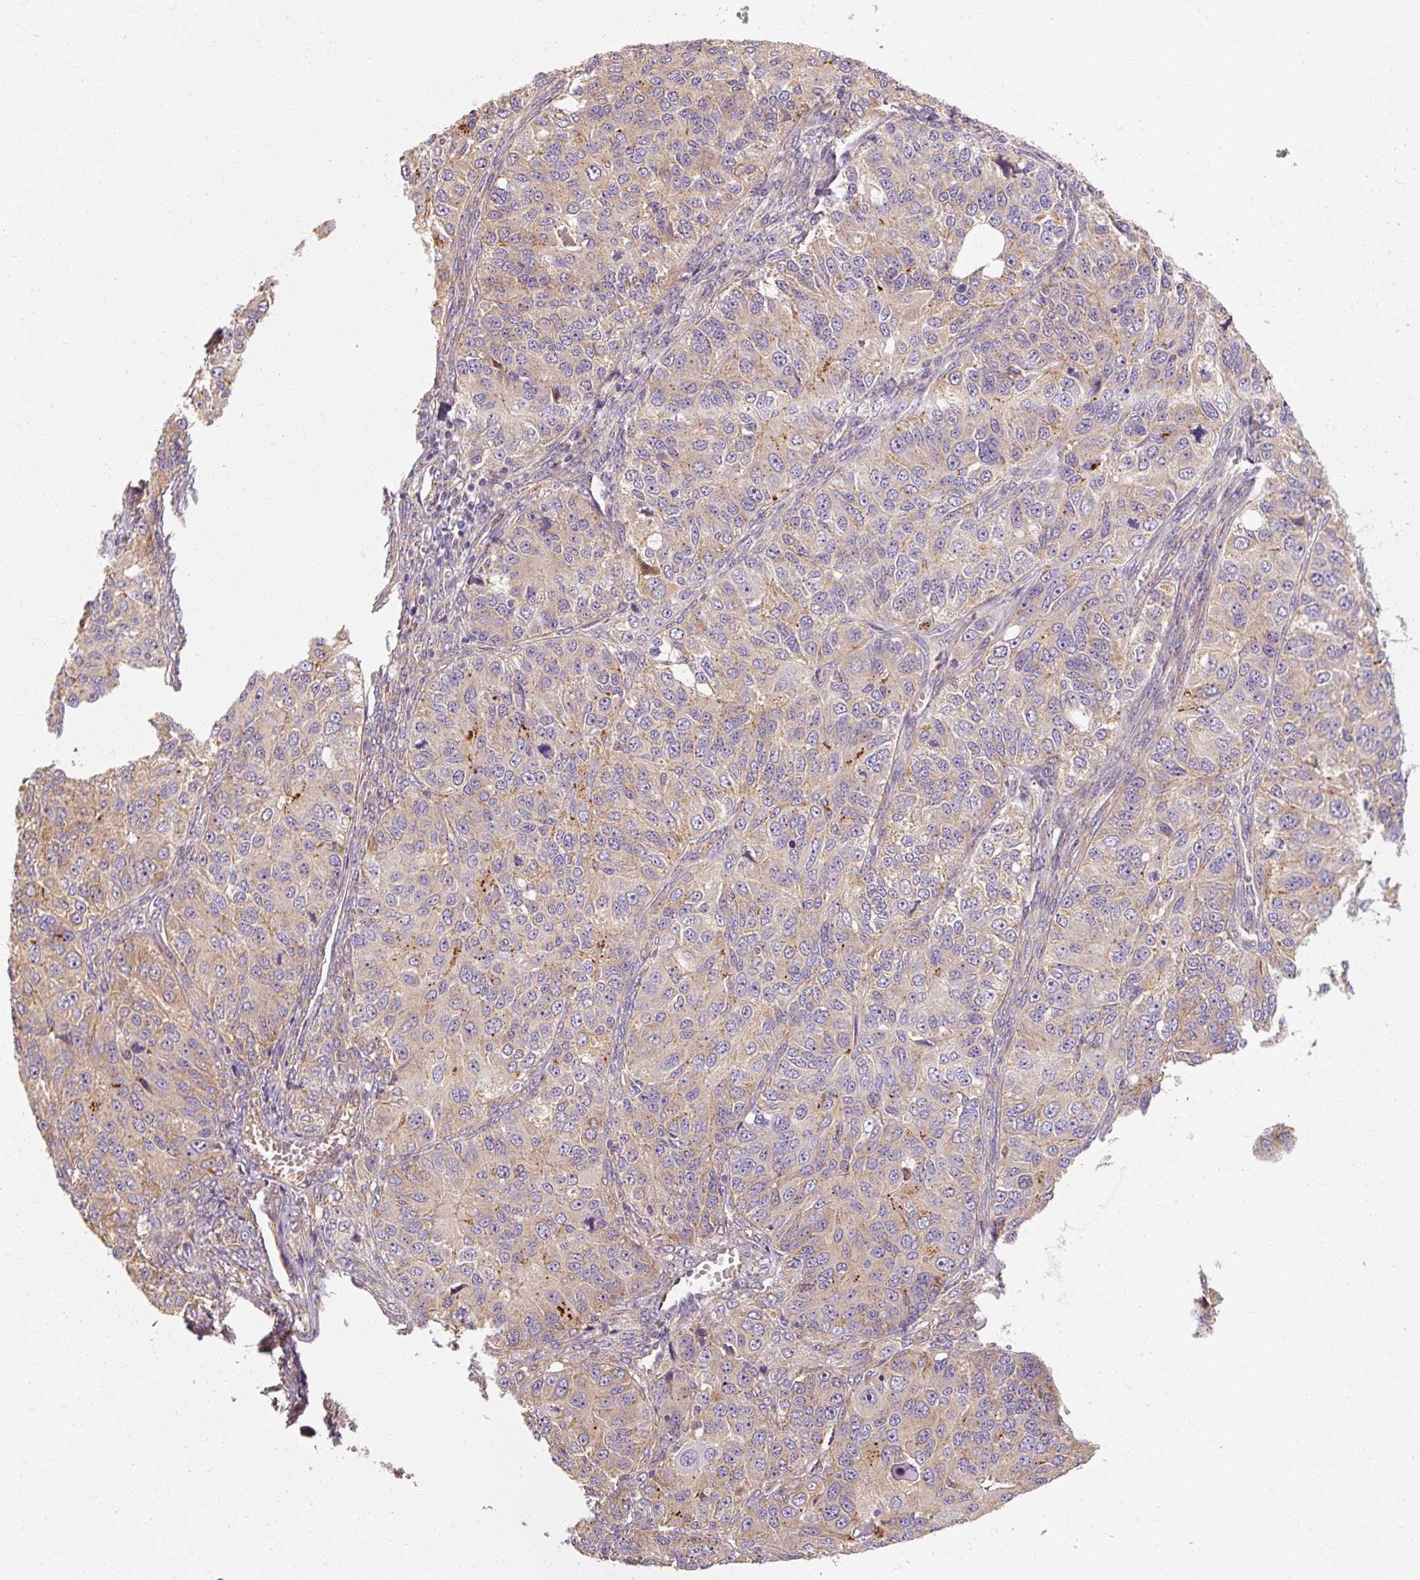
{"staining": {"intensity": "moderate", "quantity": "25%-75%", "location": "cytoplasmic/membranous"}, "tissue": "ovarian cancer", "cell_type": "Tumor cells", "image_type": "cancer", "snomed": [{"axis": "morphology", "description": "Carcinoma, endometroid"}, {"axis": "topography", "description": "Ovary"}], "caption": "This is a histology image of immunohistochemistry (IHC) staining of ovarian cancer (endometroid carcinoma), which shows moderate staining in the cytoplasmic/membranous of tumor cells.", "gene": "TBC1D4", "patient": {"sex": "female", "age": 51}}